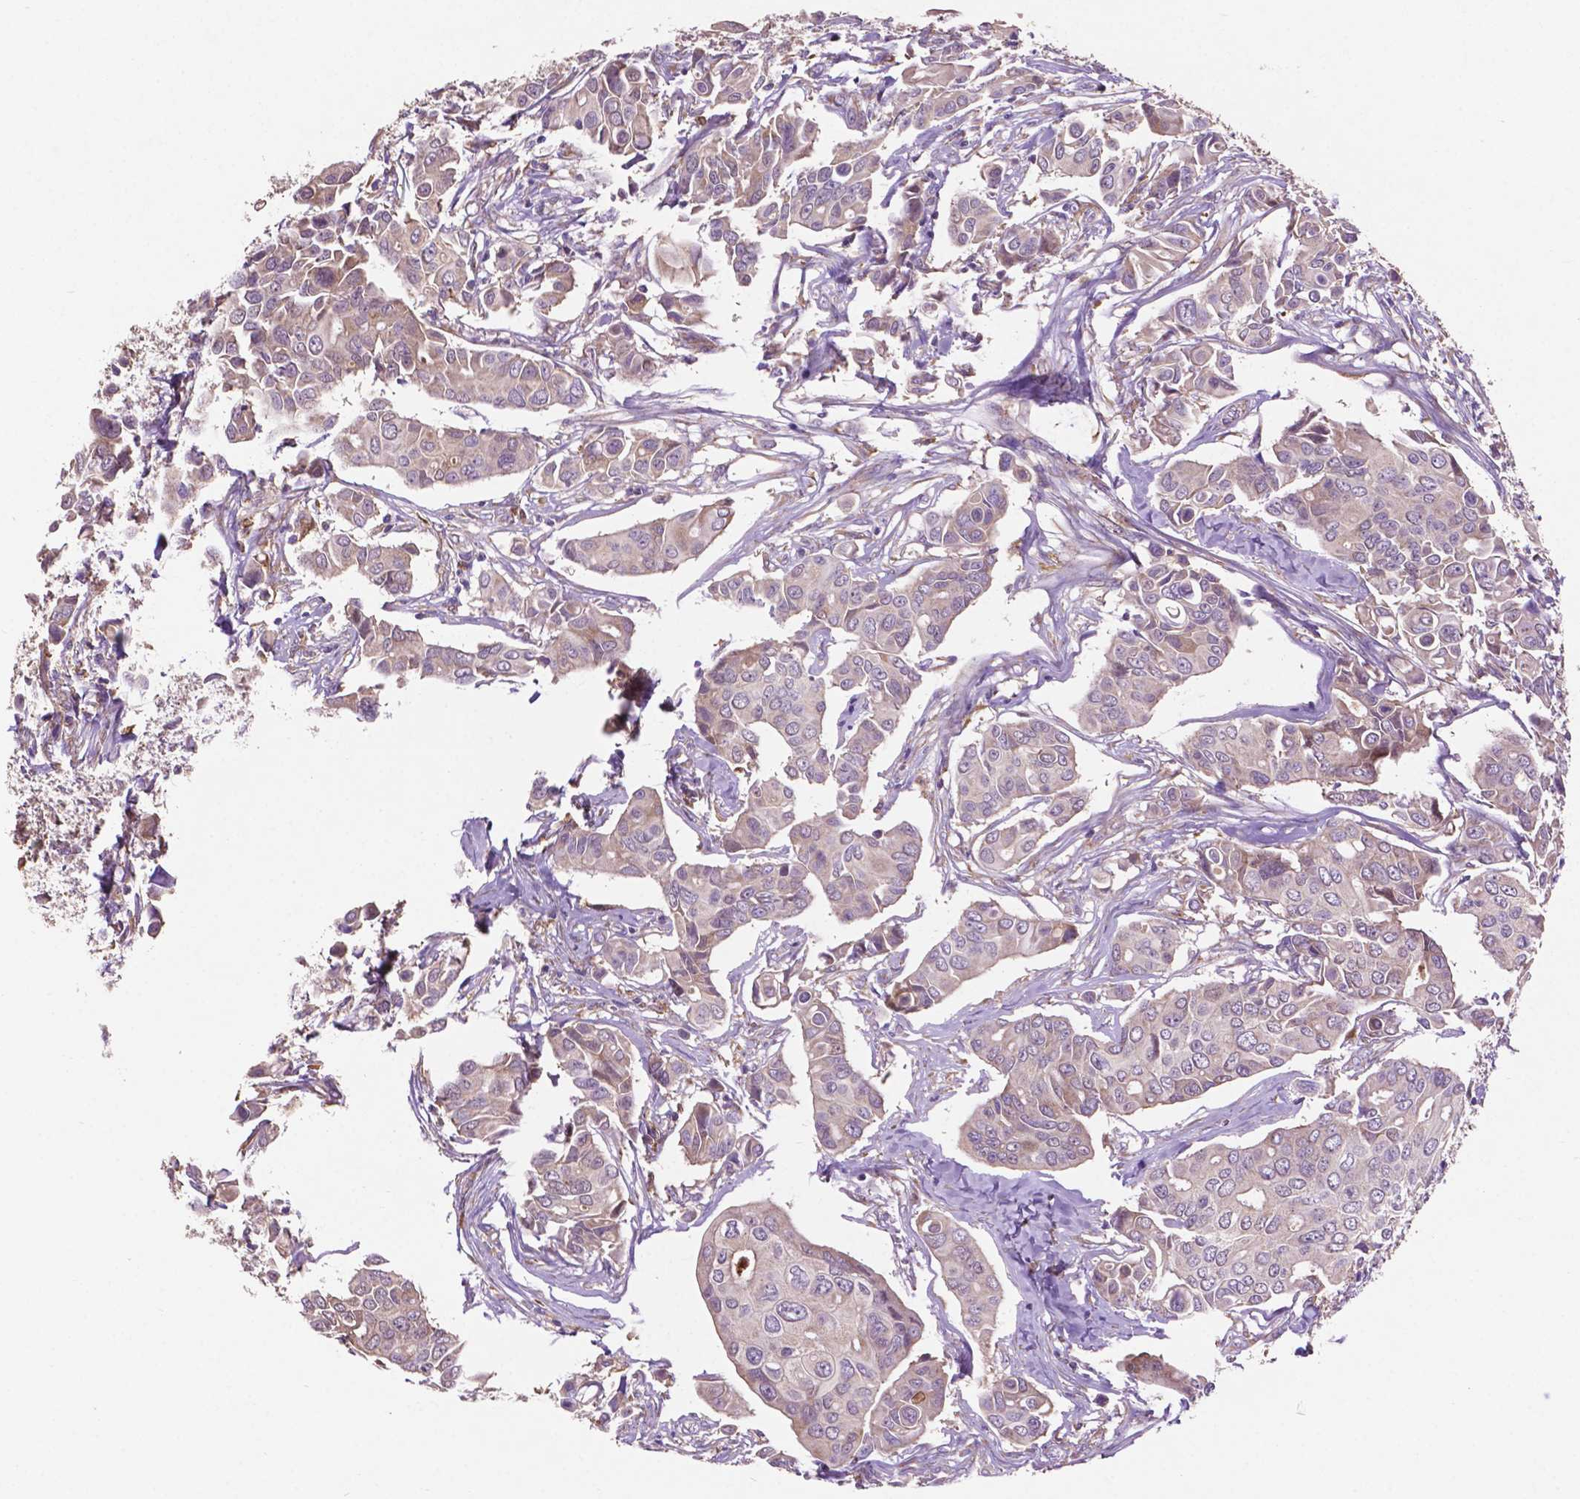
{"staining": {"intensity": "negative", "quantity": "none", "location": "none"}, "tissue": "breast cancer", "cell_type": "Tumor cells", "image_type": "cancer", "snomed": [{"axis": "morphology", "description": "Duct carcinoma"}, {"axis": "topography", "description": "Breast"}], "caption": "Immunohistochemistry histopathology image of neoplastic tissue: human breast intraductal carcinoma stained with DAB (3,3'-diaminobenzidine) reveals no significant protein staining in tumor cells.", "gene": "MBTPS1", "patient": {"sex": "female", "age": 54}}